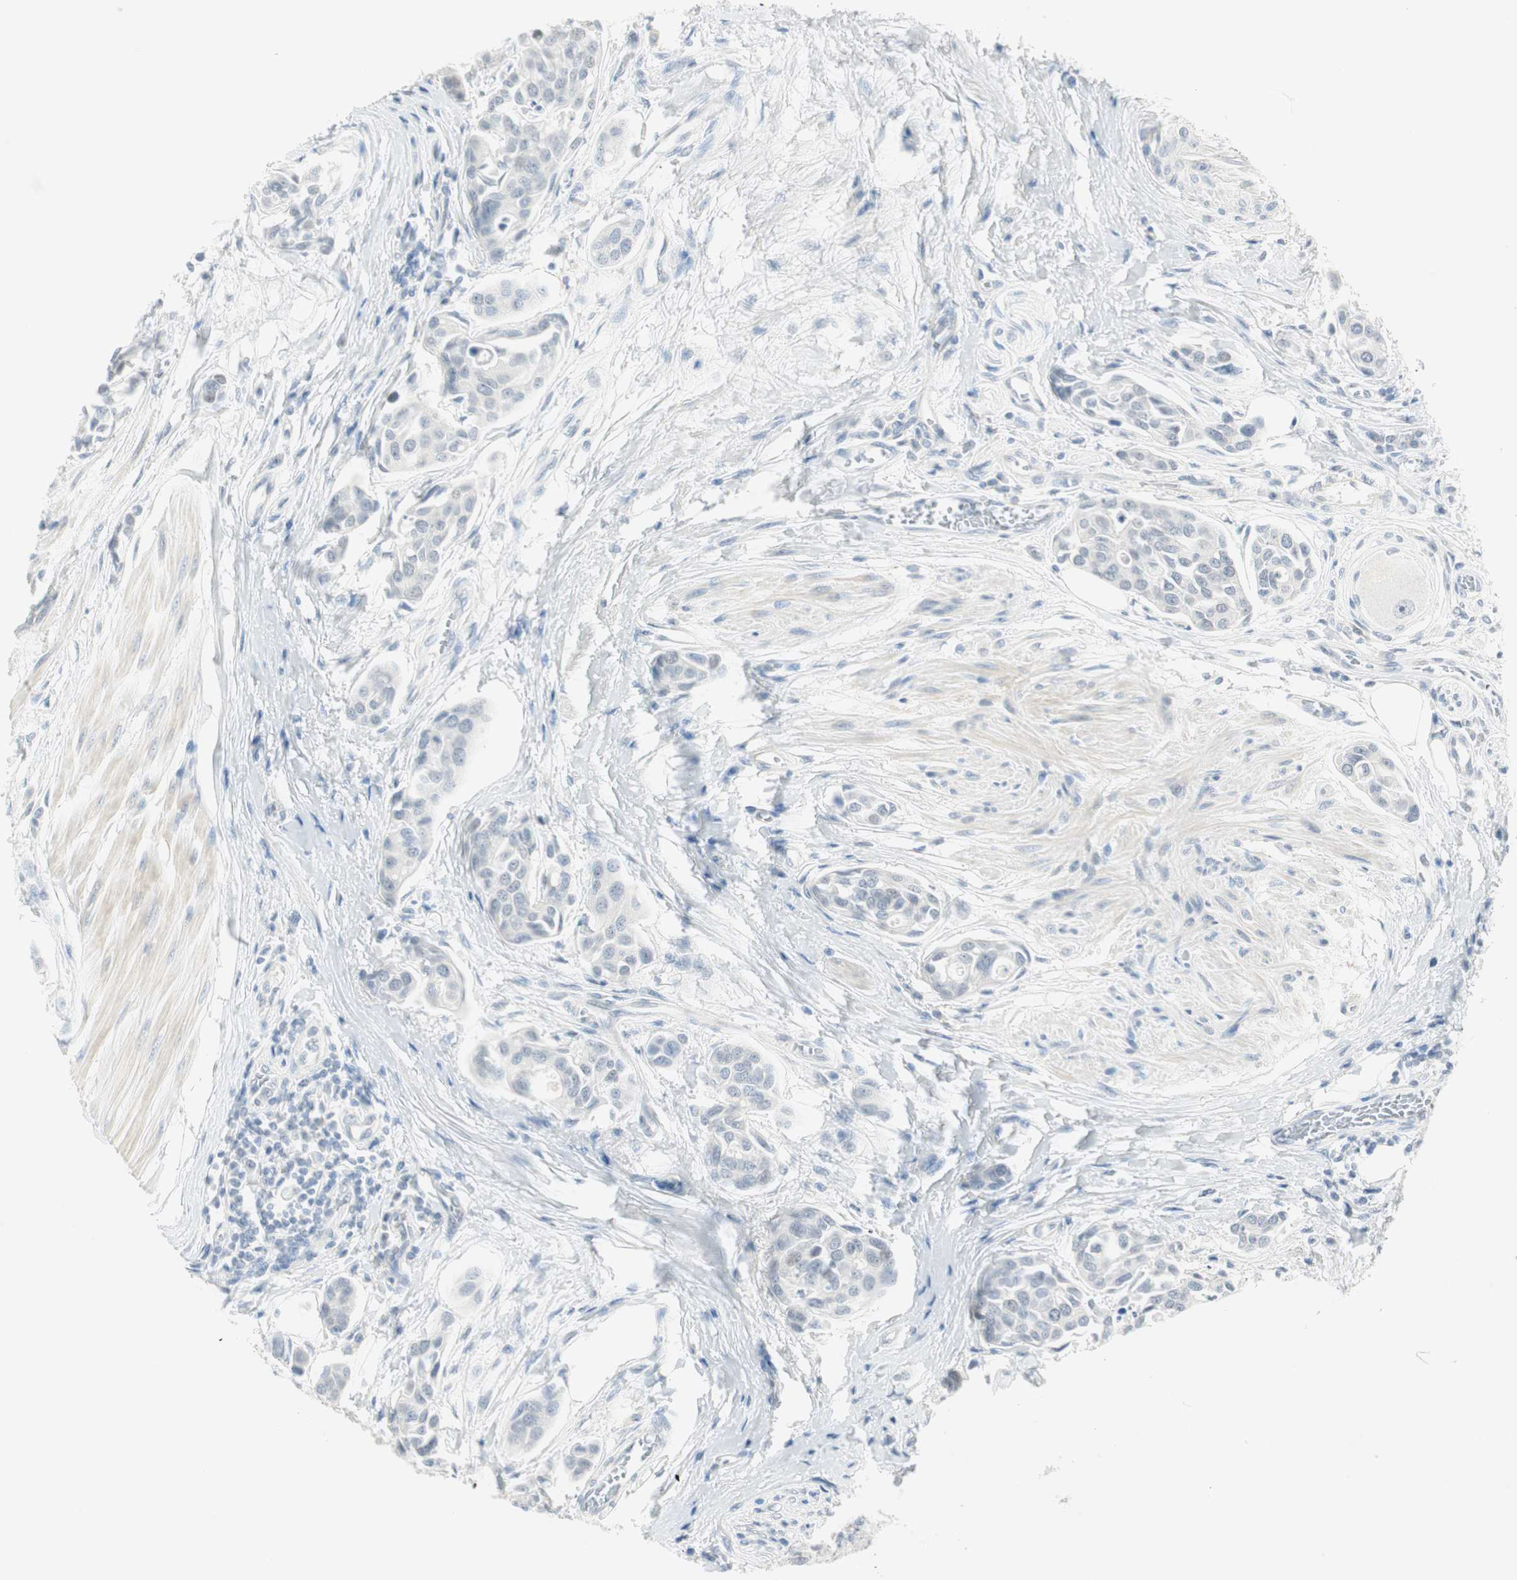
{"staining": {"intensity": "negative", "quantity": "none", "location": "none"}, "tissue": "urothelial cancer", "cell_type": "Tumor cells", "image_type": "cancer", "snomed": [{"axis": "morphology", "description": "Urothelial carcinoma, High grade"}, {"axis": "topography", "description": "Urinary bladder"}], "caption": "Immunohistochemical staining of urothelial cancer displays no significant expression in tumor cells.", "gene": "MLLT10", "patient": {"sex": "male", "age": 78}}